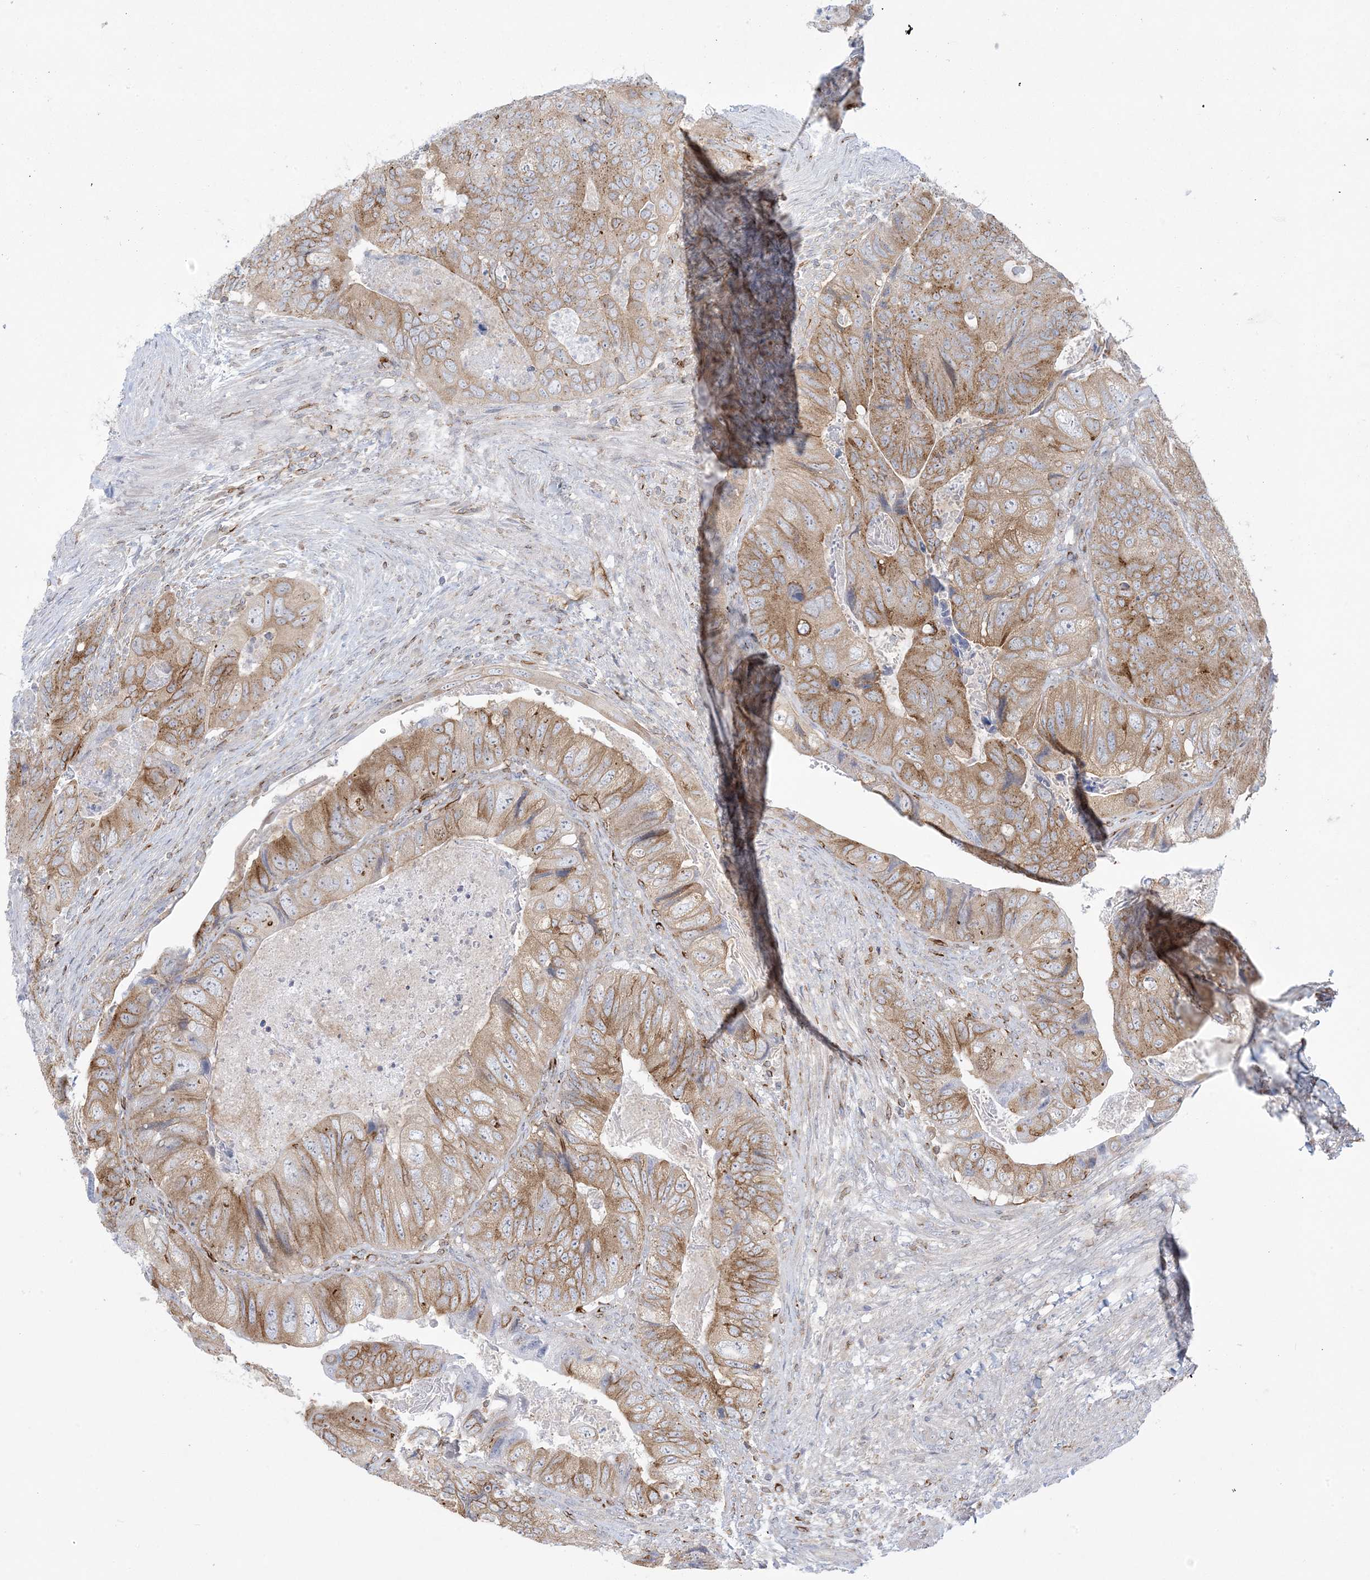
{"staining": {"intensity": "moderate", "quantity": ">75%", "location": "cytoplasmic/membranous"}, "tissue": "colorectal cancer", "cell_type": "Tumor cells", "image_type": "cancer", "snomed": [{"axis": "morphology", "description": "Adenocarcinoma, NOS"}, {"axis": "topography", "description": "Rectum"}], "caption": "IHC image of human colorectal cancer stained for a protein (brown), which displays medium levels of moderate cytoplasmic/membranous positivity in approximately >75% of tumor cells.", "gene": "SLAMF9", "patient": {"sex": "male", "age": 63}}